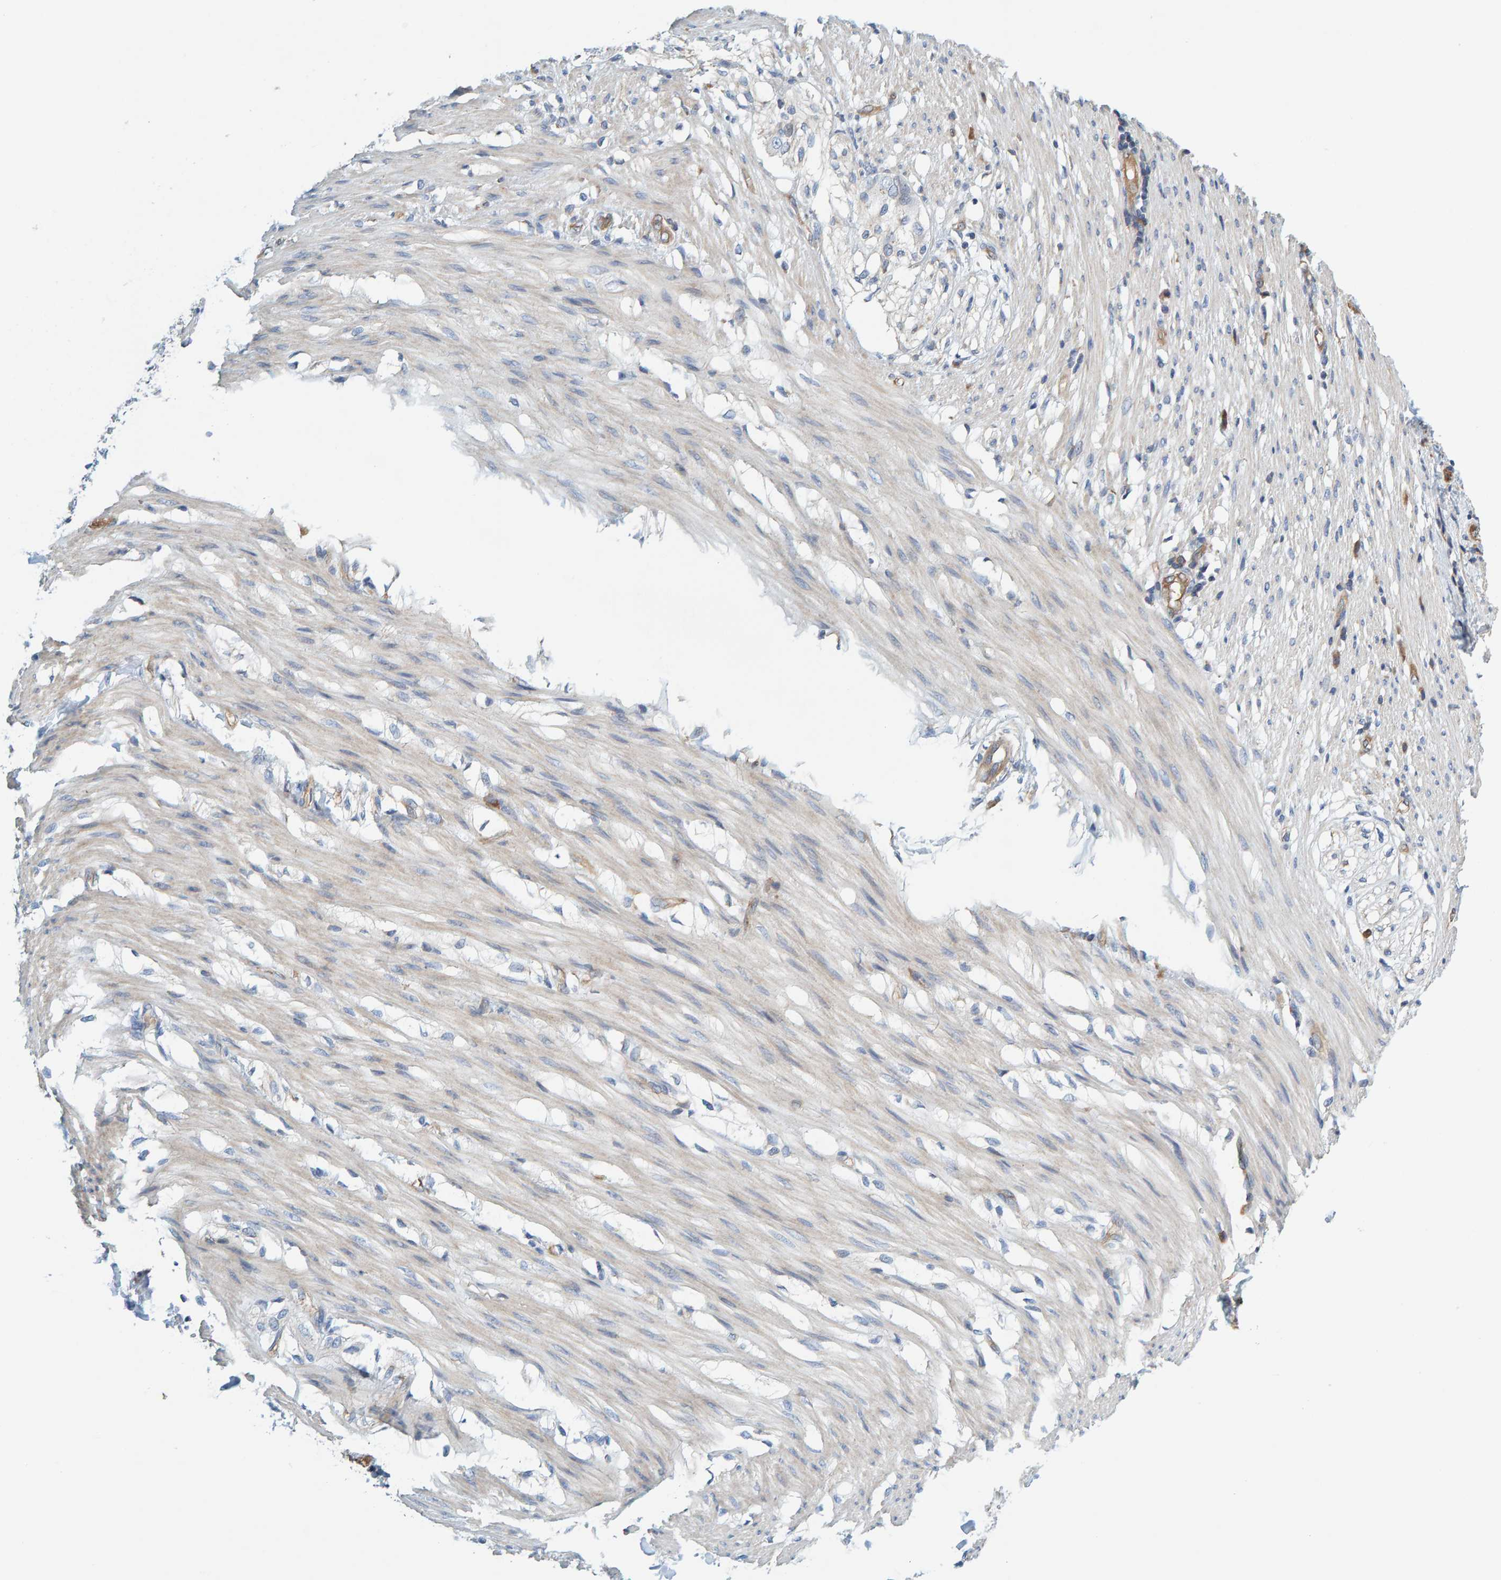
{"staining": {"intensity": "weak", "quantity": "<25%", "location": "cytoplasmic/membranous"}, "tissue": "smooth muscle", "cell_type": "Smooth muscle cells", "image_type": "normal", "snomed": [{"axis": "morphology", "description": "Normal tissue, NOS"}, {"axis": "morphology", "description": "Adenocarcinoma, NOS"}, {"axis": "topography", "description": "Smooth muscle"}, {"axis": "topography", "description": "Colon"}], "caption": "An immunohistochemistry photomicrograph of benign smooth muscle is shown. There is no staining in smooth muscle cells of smooth muscle.", "gene": "PRKD2", "patient": {"sex": "male", "age": 14}}